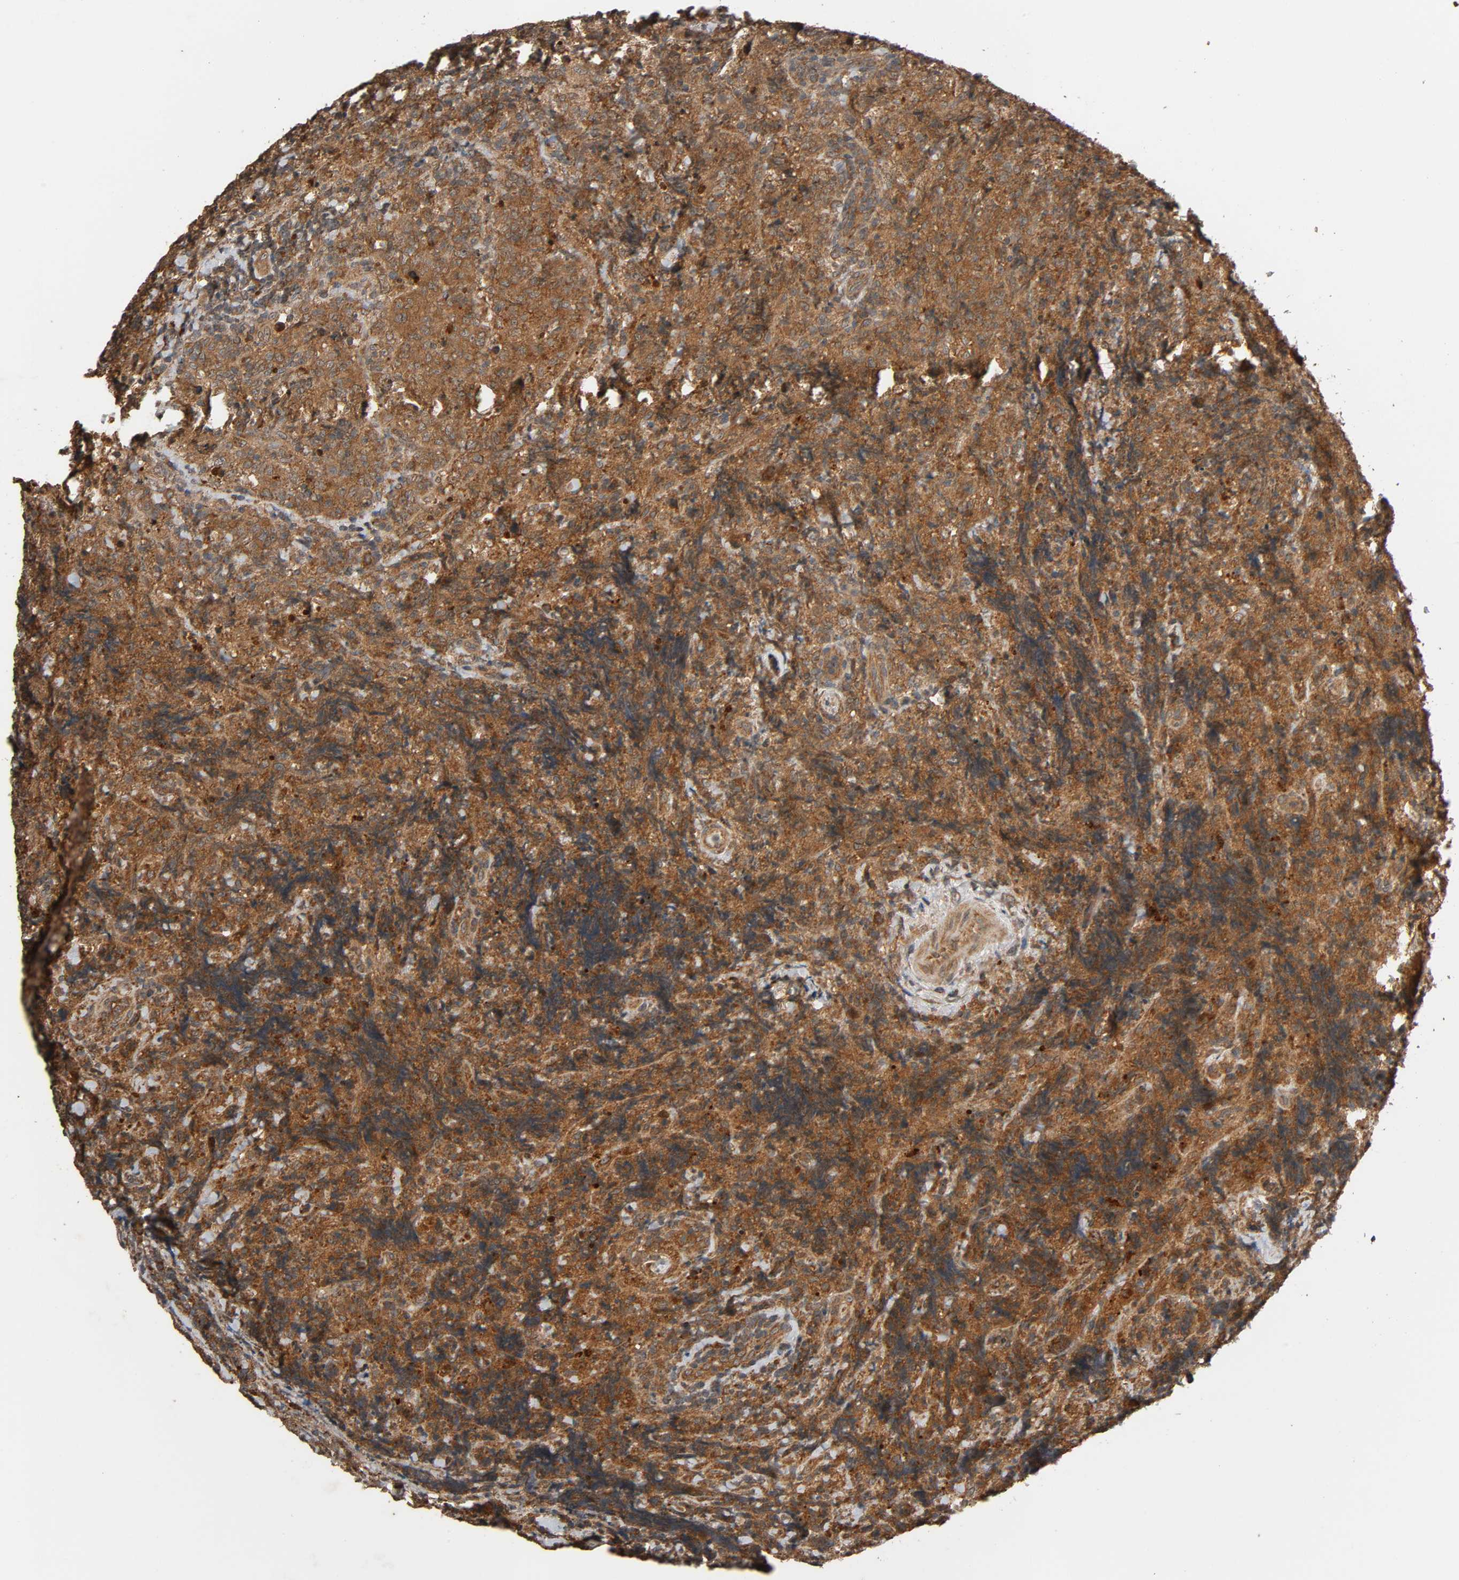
{"staining": {"intensity": "strong", "quantity": ">75%", "location": "cytoplasmic/membranous"}, "tissue": "lymphoma", "cell_type": "Tumor cells", "image_type": "cancer", "snomed": [{"axis": "morphology", "description": "Malignant lymphoma, non-Hodgkin's type, High grade"}, {"axis": "topography", "description": "Tonsil"}], "caption": "This photomicrograph displays IHC staining of lymphoma, with high strong cytoplasmic/membranous expression in approximately >75% of tumor cells.", "gene": "MAP3K8", "patient": {"sex": "female", "age": 36}}